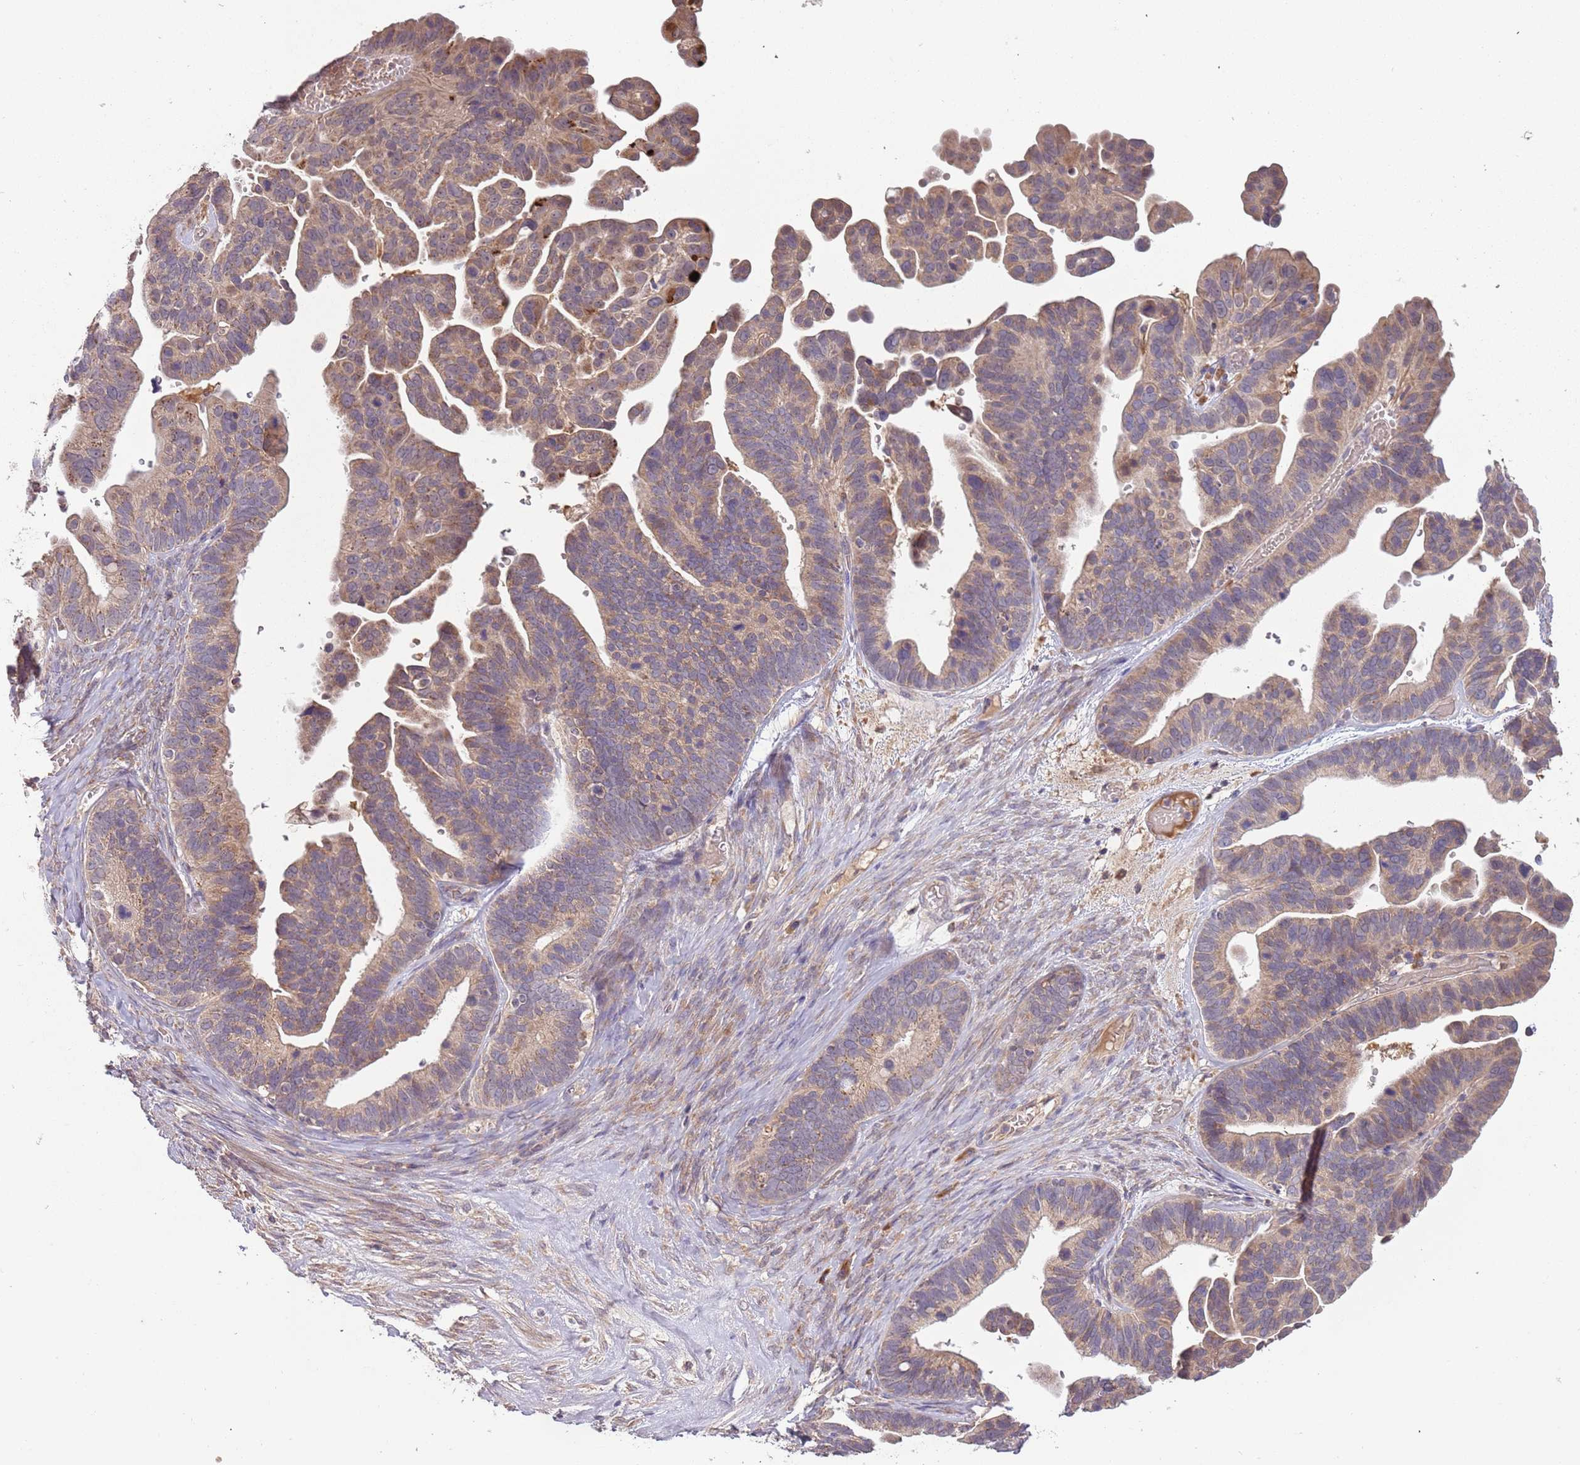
{"staining": {"intensity": "weak", "quantity": ">75%", "location": "cytoplasmic/membranous"}, "tissue": "ovarian cancer", "cell_type": "Tumor cells", "image_type": "cancer", "snomed": [{"axis": "morphology", "description": "Cystadenocarcinoma, serous, NOS"}, {"axis": "topography", "description": "Ovary"}], "caption": "Protein analysis of ovarian cancer (serous cystadenocarcinoma) tissue demonstrates weak cytoplasmic/membranous expression in approximately >75% of tumor cells.", "gene": "FECH", "patient": {"sex": "female", "age": 56}}